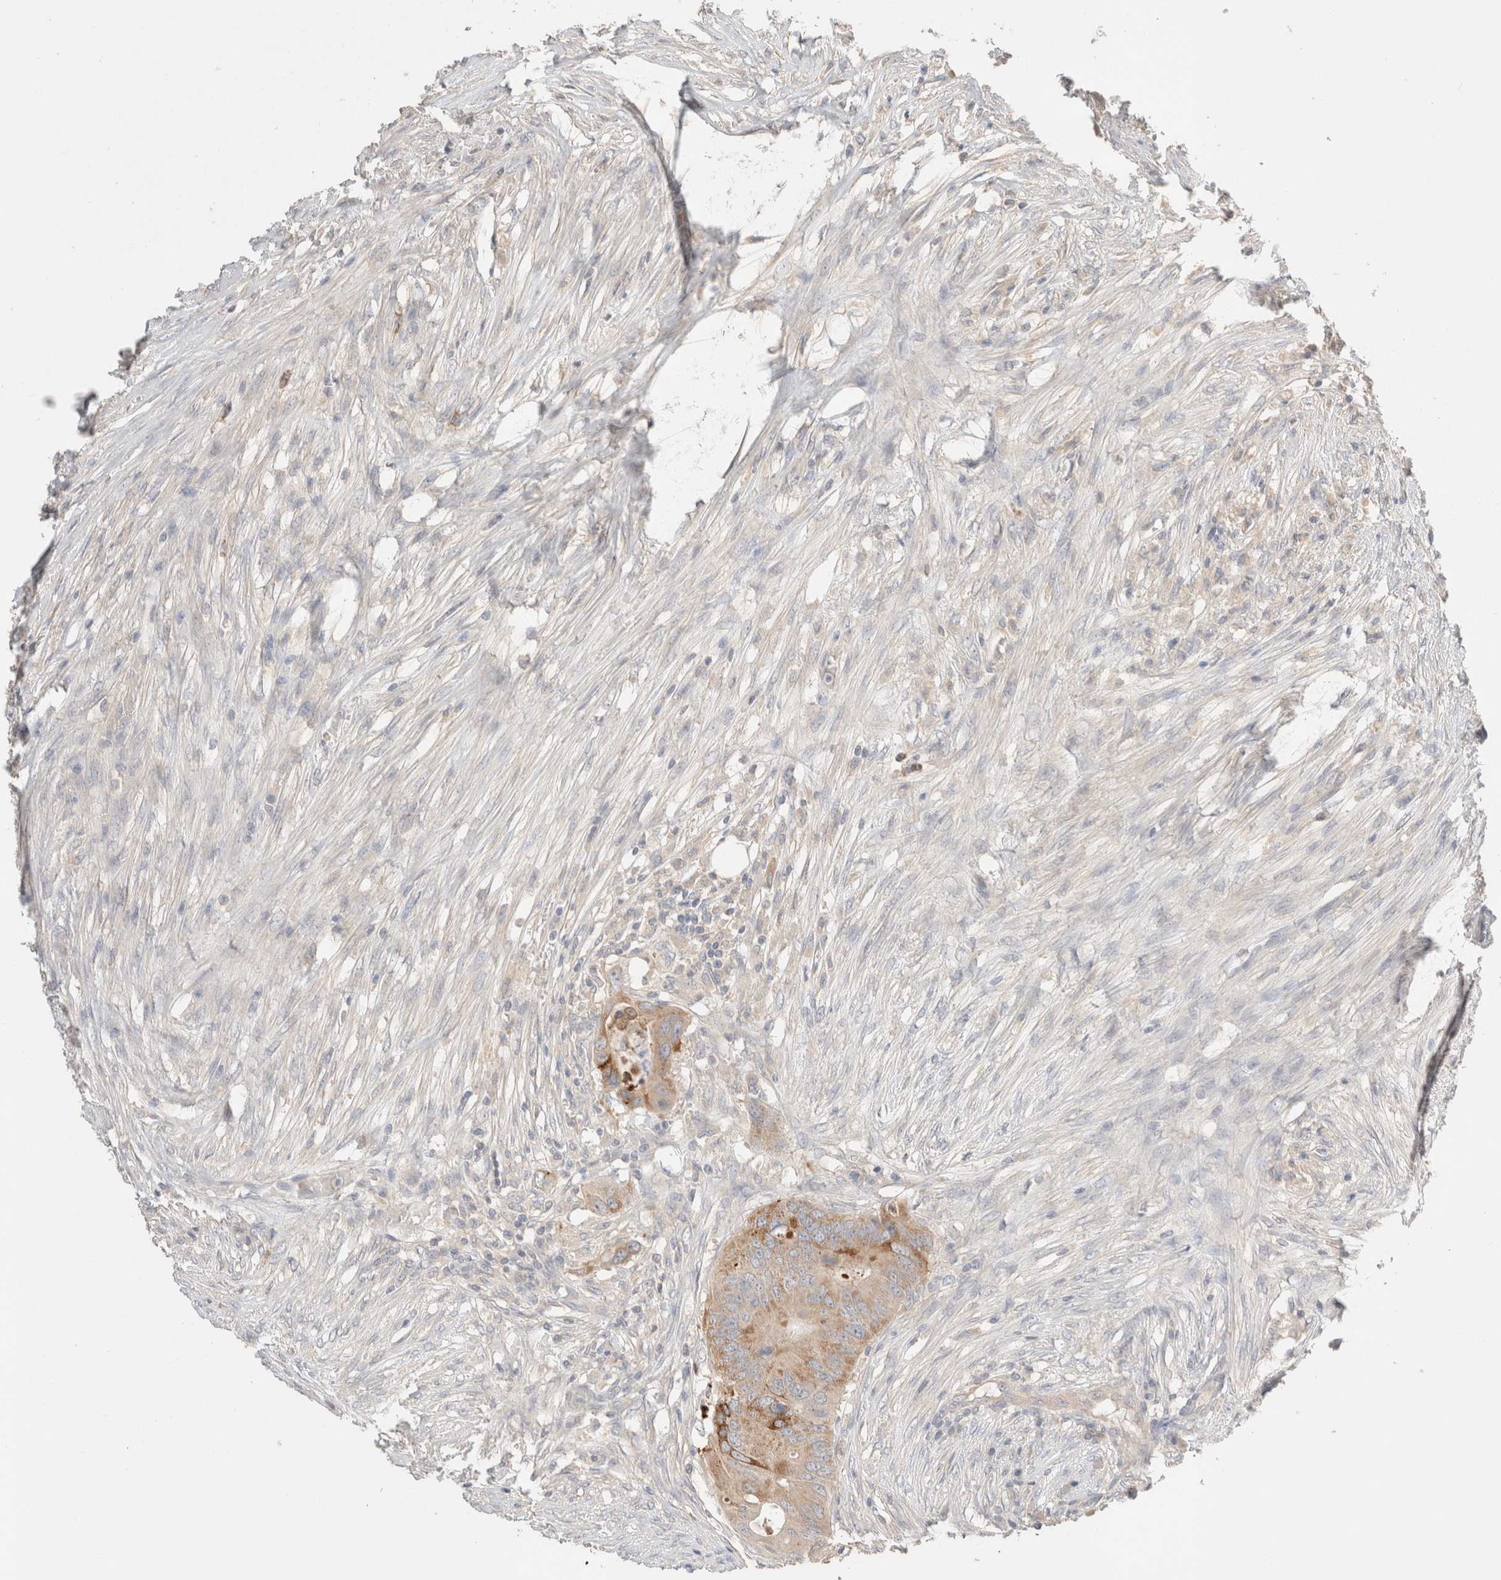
{"staining": {"intensity": "moderate", "quantity": ">75%", "location": "cytoplasmic/membranous"}, "tissue": "colorectal cancer", "cell_type": "Tumor cells", "image_type": "cancer", "snomed": [{"axis": "morphology", "description": "Adenocarcinoma, NOS"}, {"axis": "topography", "description": "Colon"}], "caption": "Immunohistochemical staining of human colorectal cancer shows moderate cytoplasmic/membranous protein positivity in approximately >75% of tumor cells.", "gene": "TRIM41", "patient": {"sex": "male", "age": 71}}